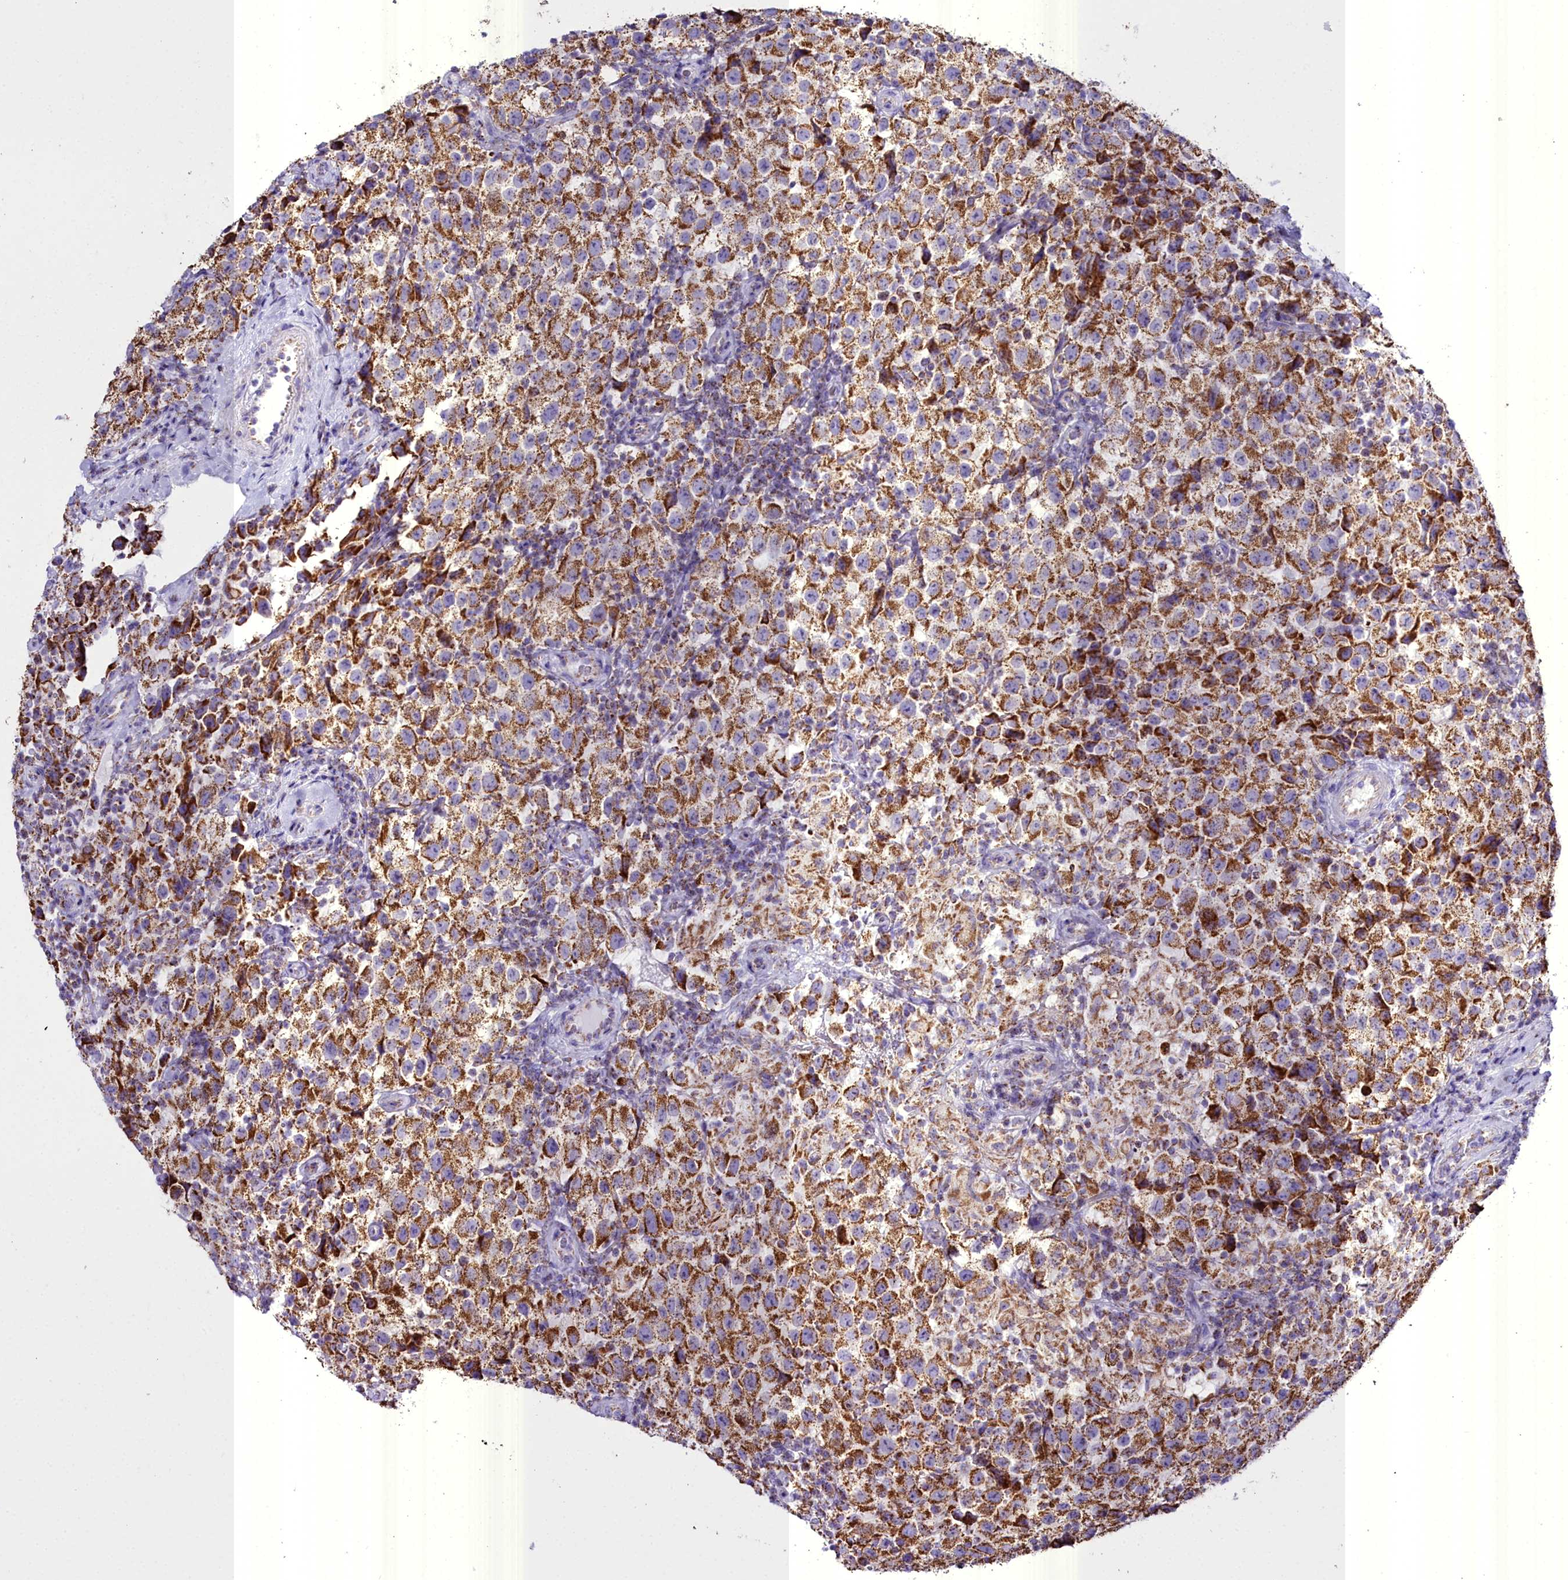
{"staining": {"intensity": "moderate", "quantity": ">75%", "location": "cytoplasmic/membranous"}, "tissue": "testis cancer", "cell_type": "Tumor cells", "image_type": "cancer", "snomed": [{"axis": "morphology", "description": "Seminoma, NOS"}, {"axis": "morphology", "description": "Carcinoma, Embryonal, NOS"}, {"axis": "topography", "description": "Testis"}], "caption": "Brown immunohistochemical staining in embryonal carcinoma (testis) shows moderate cytoplasmic/membranous staining in approximately >75% of tumor cells.", "gene": "WDFY3", "patient": {"sex": "male", "age": 41}}